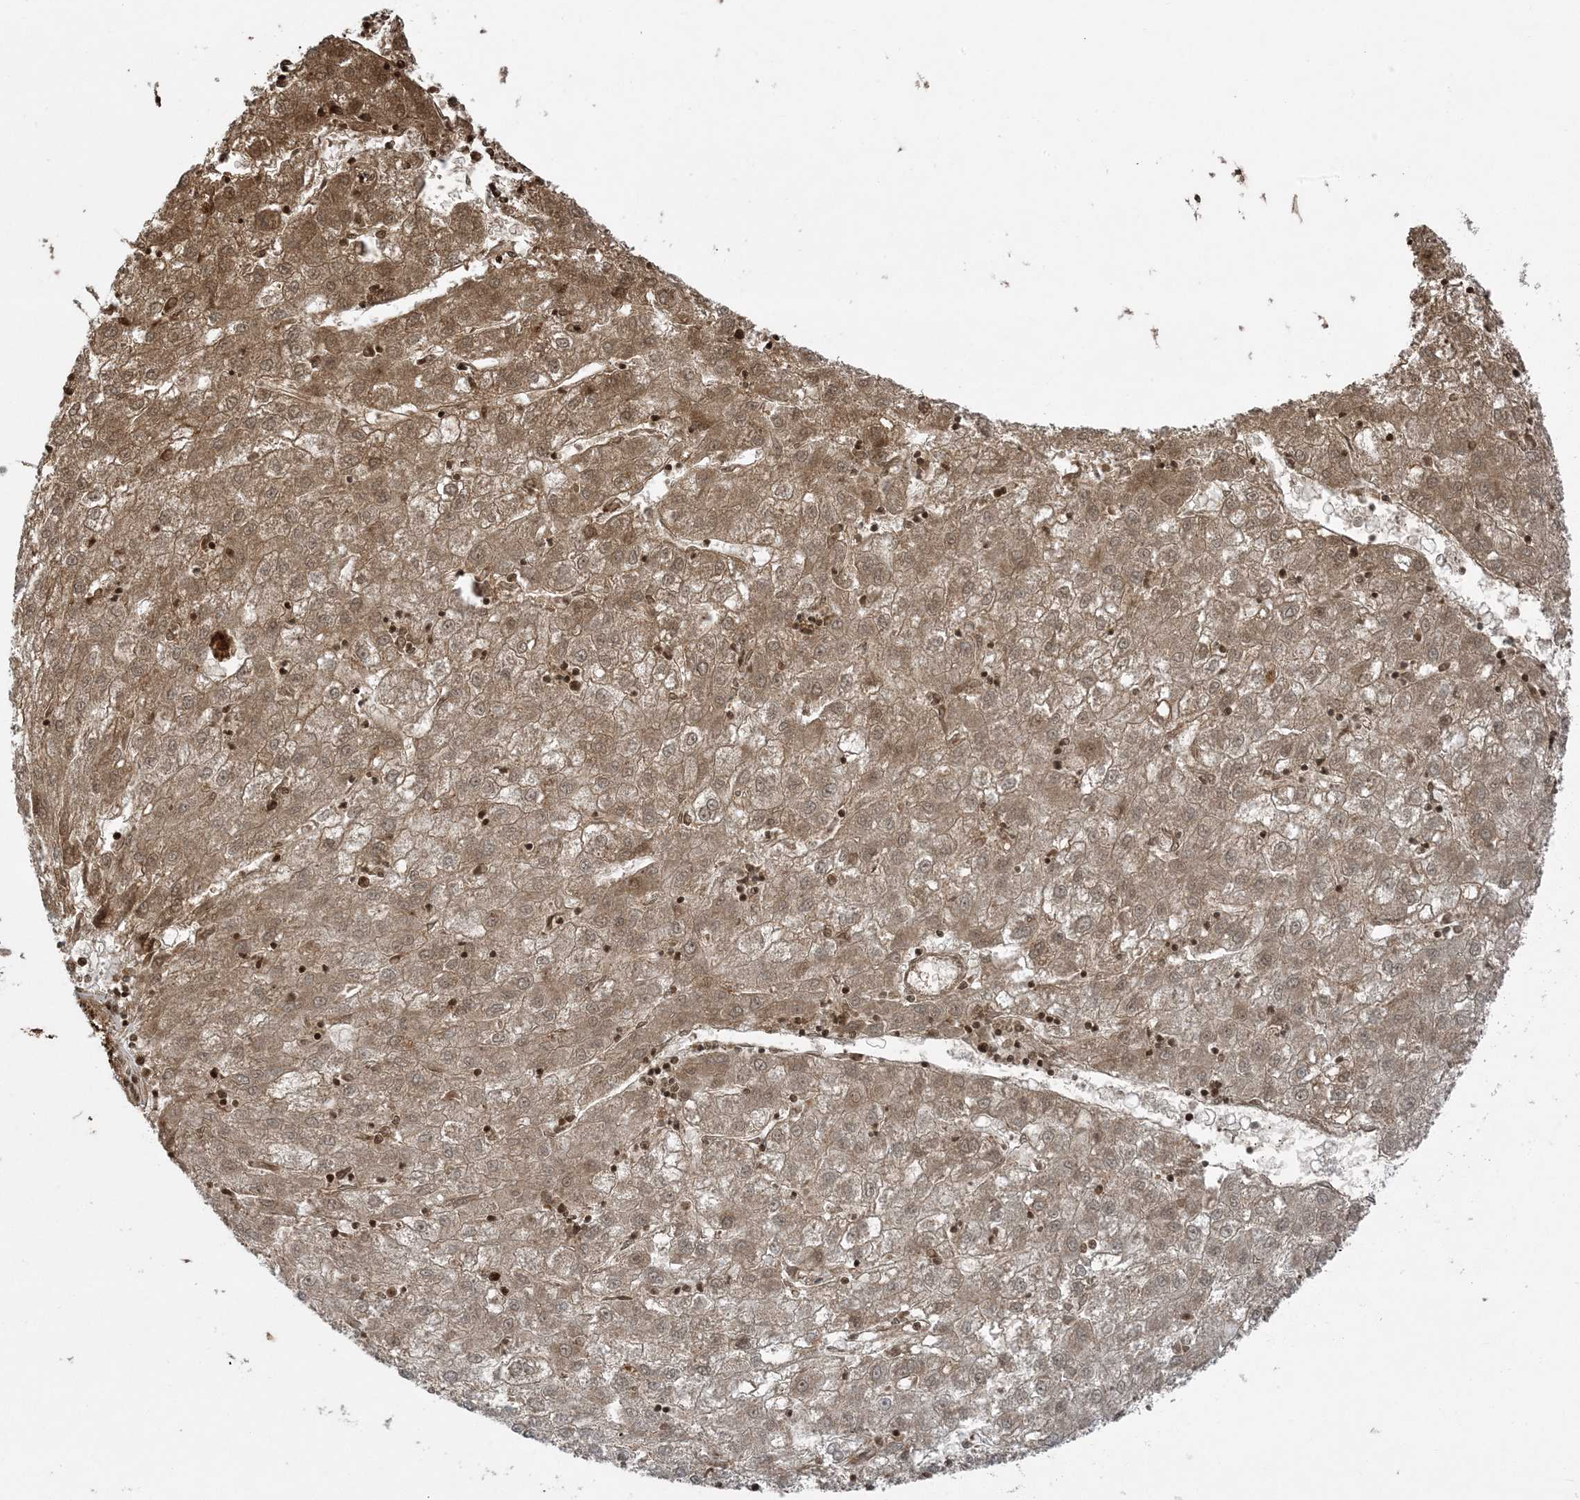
{"staining": {"intensity": "moderate", "quantity": ">75%", "location": "cytoplasmic/membranous"}, "tissue": "liver cancer", "cell_type": "Tumor cells", "image_type": "cancer", "snomed": [{"axis": "morphology", "description": "Carcinoma, Hepatocellular, NOS"}, {"axis": "topography", "description": "Liver"}], "caption": "Immunohistochemical staining of human liver hepatocellular carcinoma exhibits medium levels of moderate cytoplasmic/membranous positivity in about >75% of tumor cells.", "gene": "PIK3R4", "patient": {"sex": "male", "age": 72}}